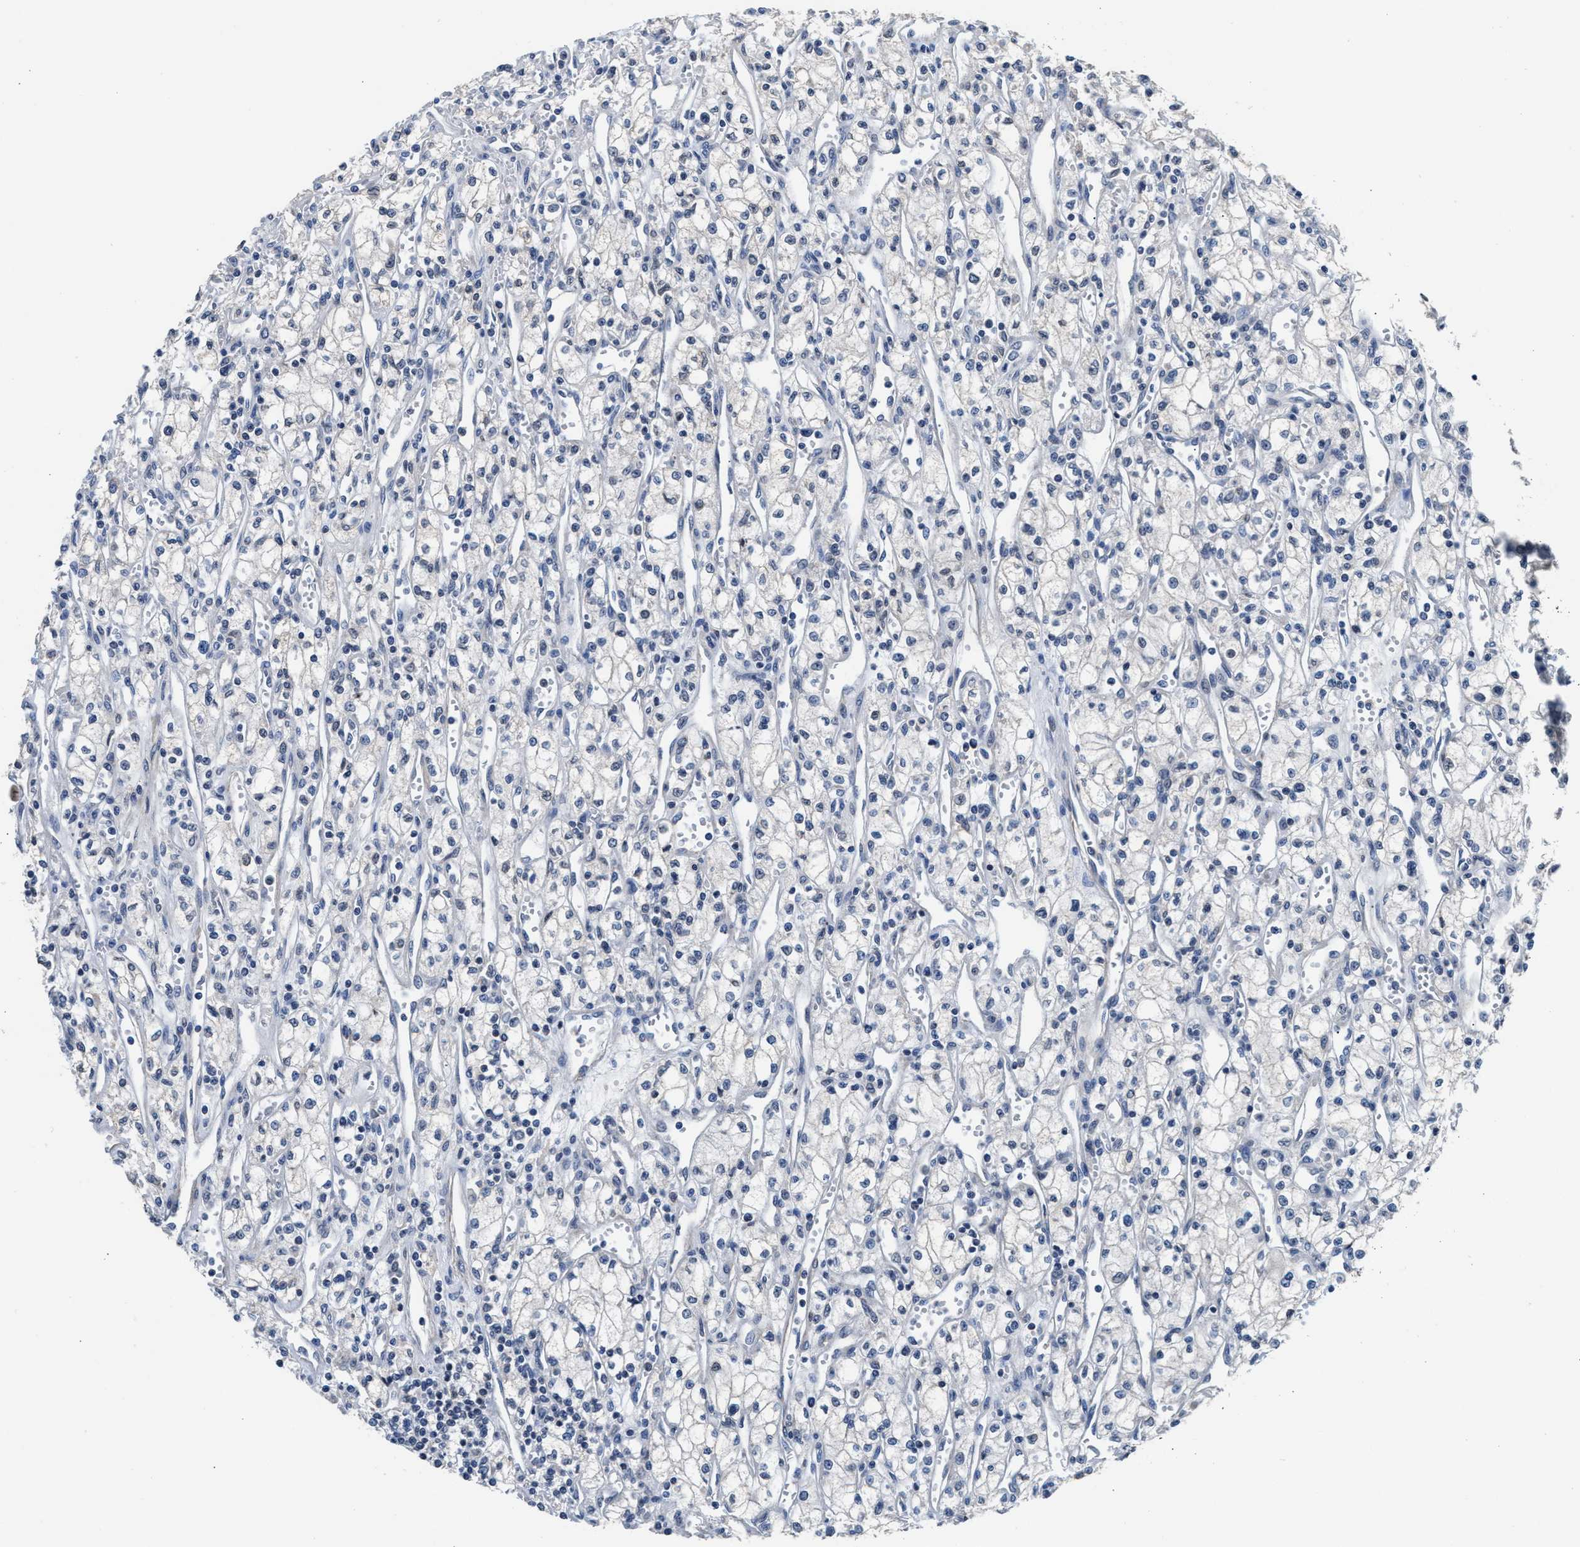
{"staining": {"intensity": "negative", "quantity": "none", "location": "none"}, "tissue": "renal cancer", "cell_type": "Tumor cells", "image_type": "cancer", "snomed": [{"axis": "morphology", "description": "Adenocarcinoma, NOS"}, {"axis": "topography", "description": "Kidney"}], "caption": "This is an immunohistochemistry (IHC) micrograph of renal cancer (adenocarcinoma). There is no positivity in tumor cells.", "gene": "MYH3", "patient": {"sex": "male", "age": 59}}